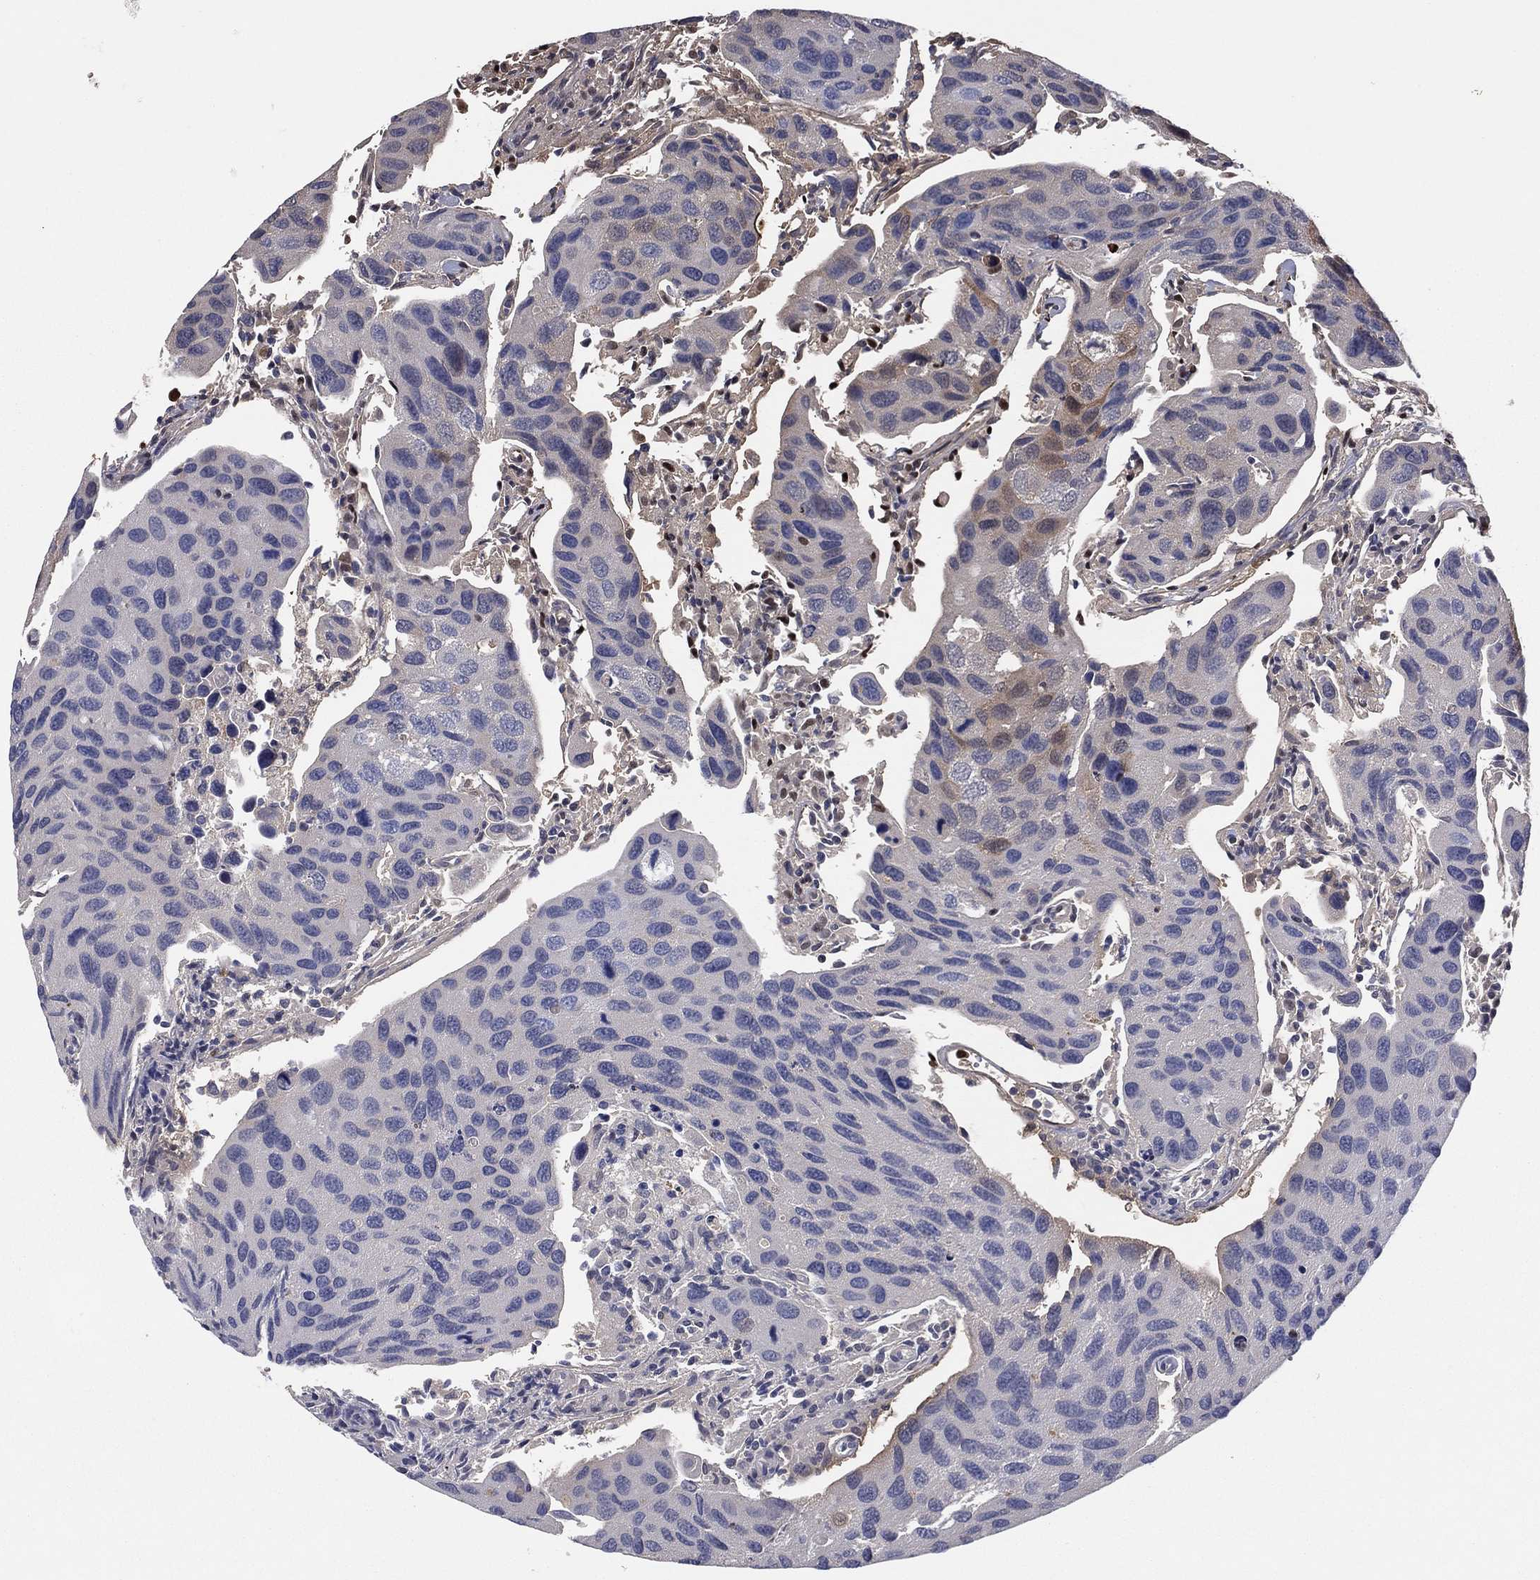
{"staining": {"intensity": "weak", "quantity": "25%-75%", "location": "cytoplasmic/membranous"}, "tissue": "urothelial cancer", "cell_type": "Tumor cells", "image_type": "cancer", "snomed": [{"axis": "morphology", "description": "Urothelial carcinoma, High grade"}, {"axis": "topography", "description": "Urinary bladder"}], "caption": "A histopathology image of urothelial cancer stained for a protein reveals weak cytoplasmic/membranous brown staining in tumor cells.", "gene": "GAPDH", "patient": {"sex": "male", "age": 79}}